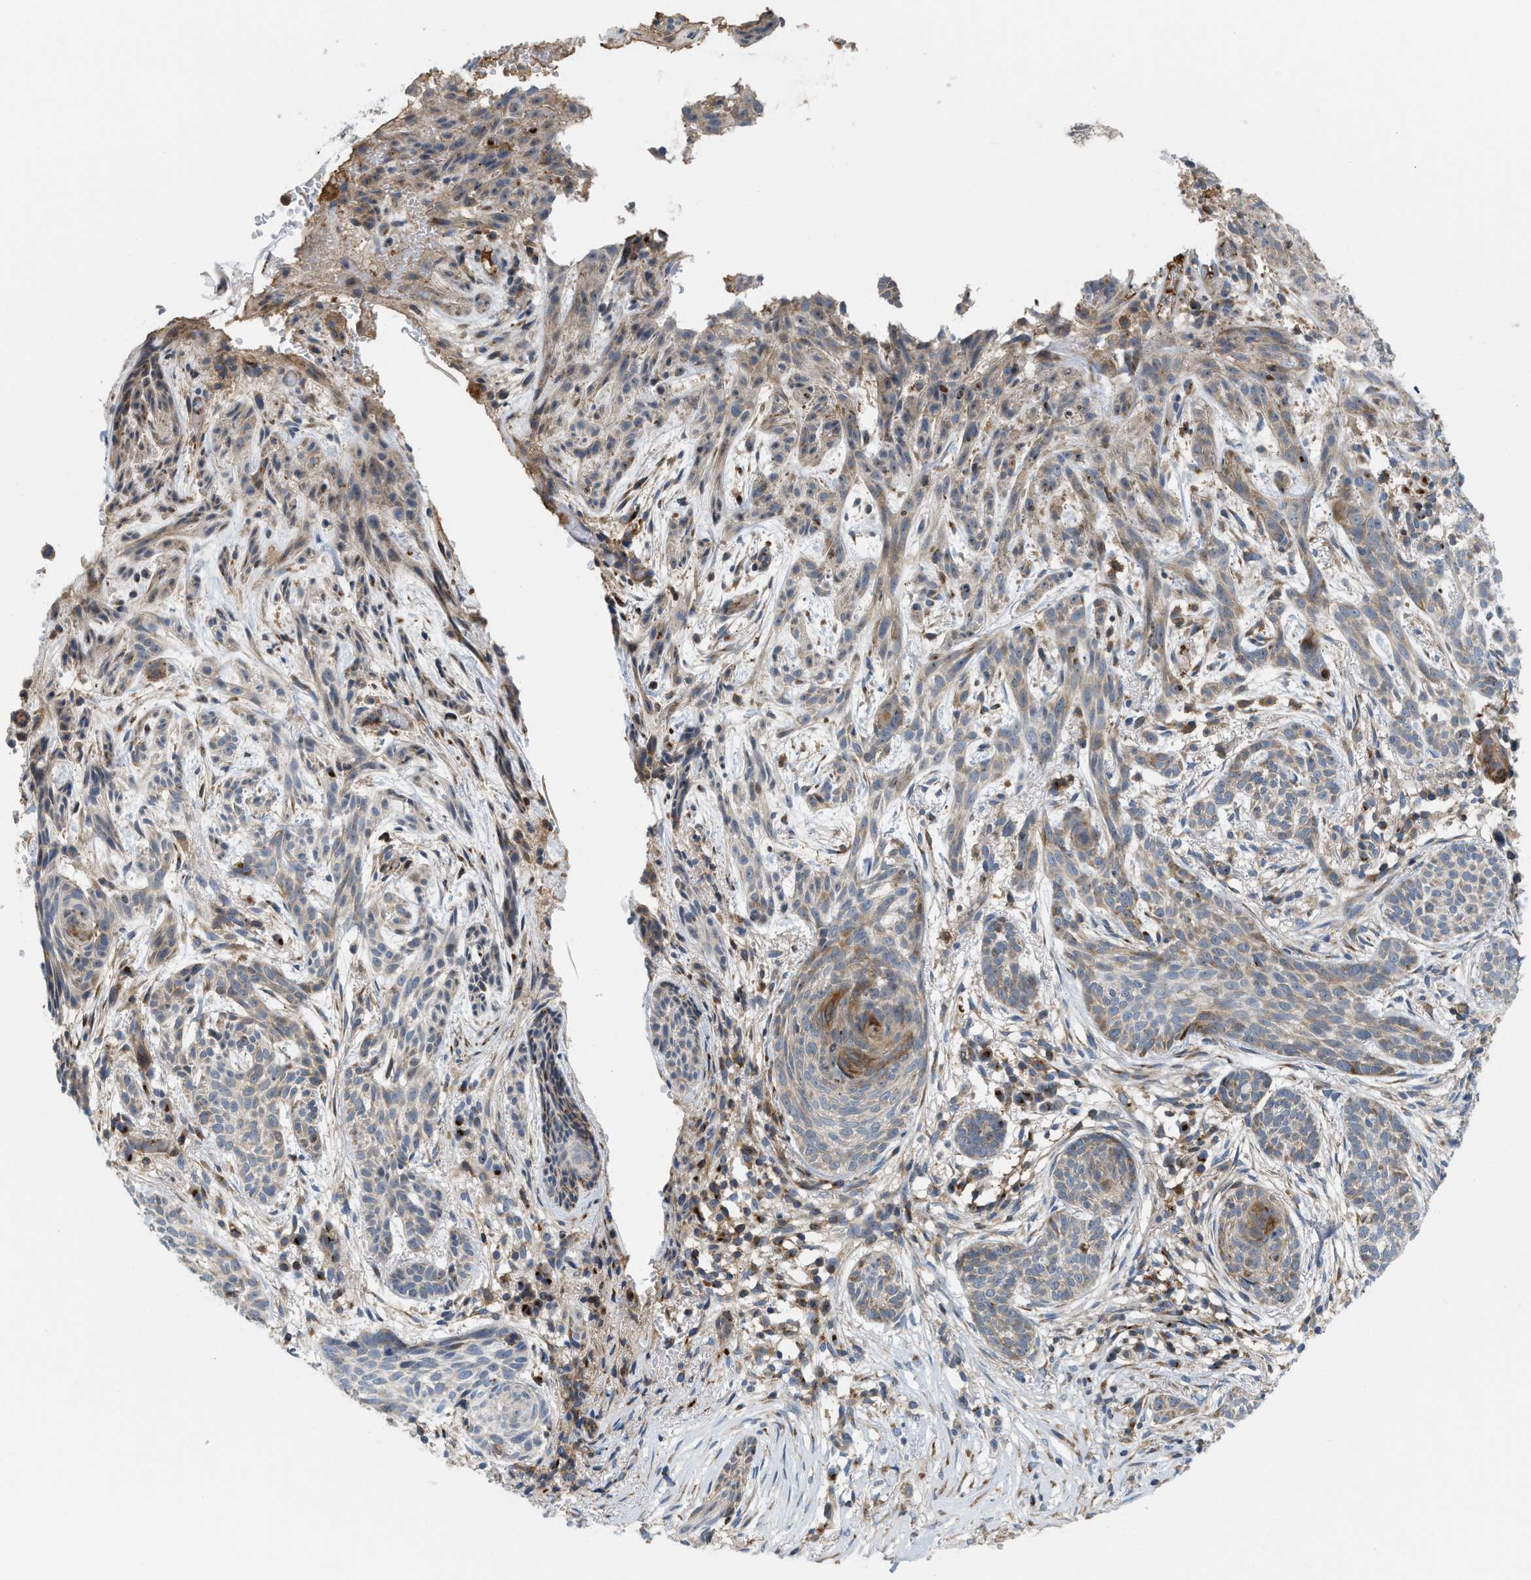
{"staining": {"intensity": "weak", "quantity": "25%-75%", "location": "cytoplasmic/membranous"}, "tissue": "skin cancer", "cell_type": "Tumor cells", "image_type": "cancer", "snomed": [{"axis": "morphology", "description": "Basal cell carcinoma"}, {"axis": "topography", "description": "Skin"}], "caption": "Brown immunohistochemical staining in human skin cancer demonstrates weak cytoplasmic/membranous expression in about 25%-75% of tumor cells.", "gene": "DIPK1A", "patient": {"sex": "female", "age": 59}}